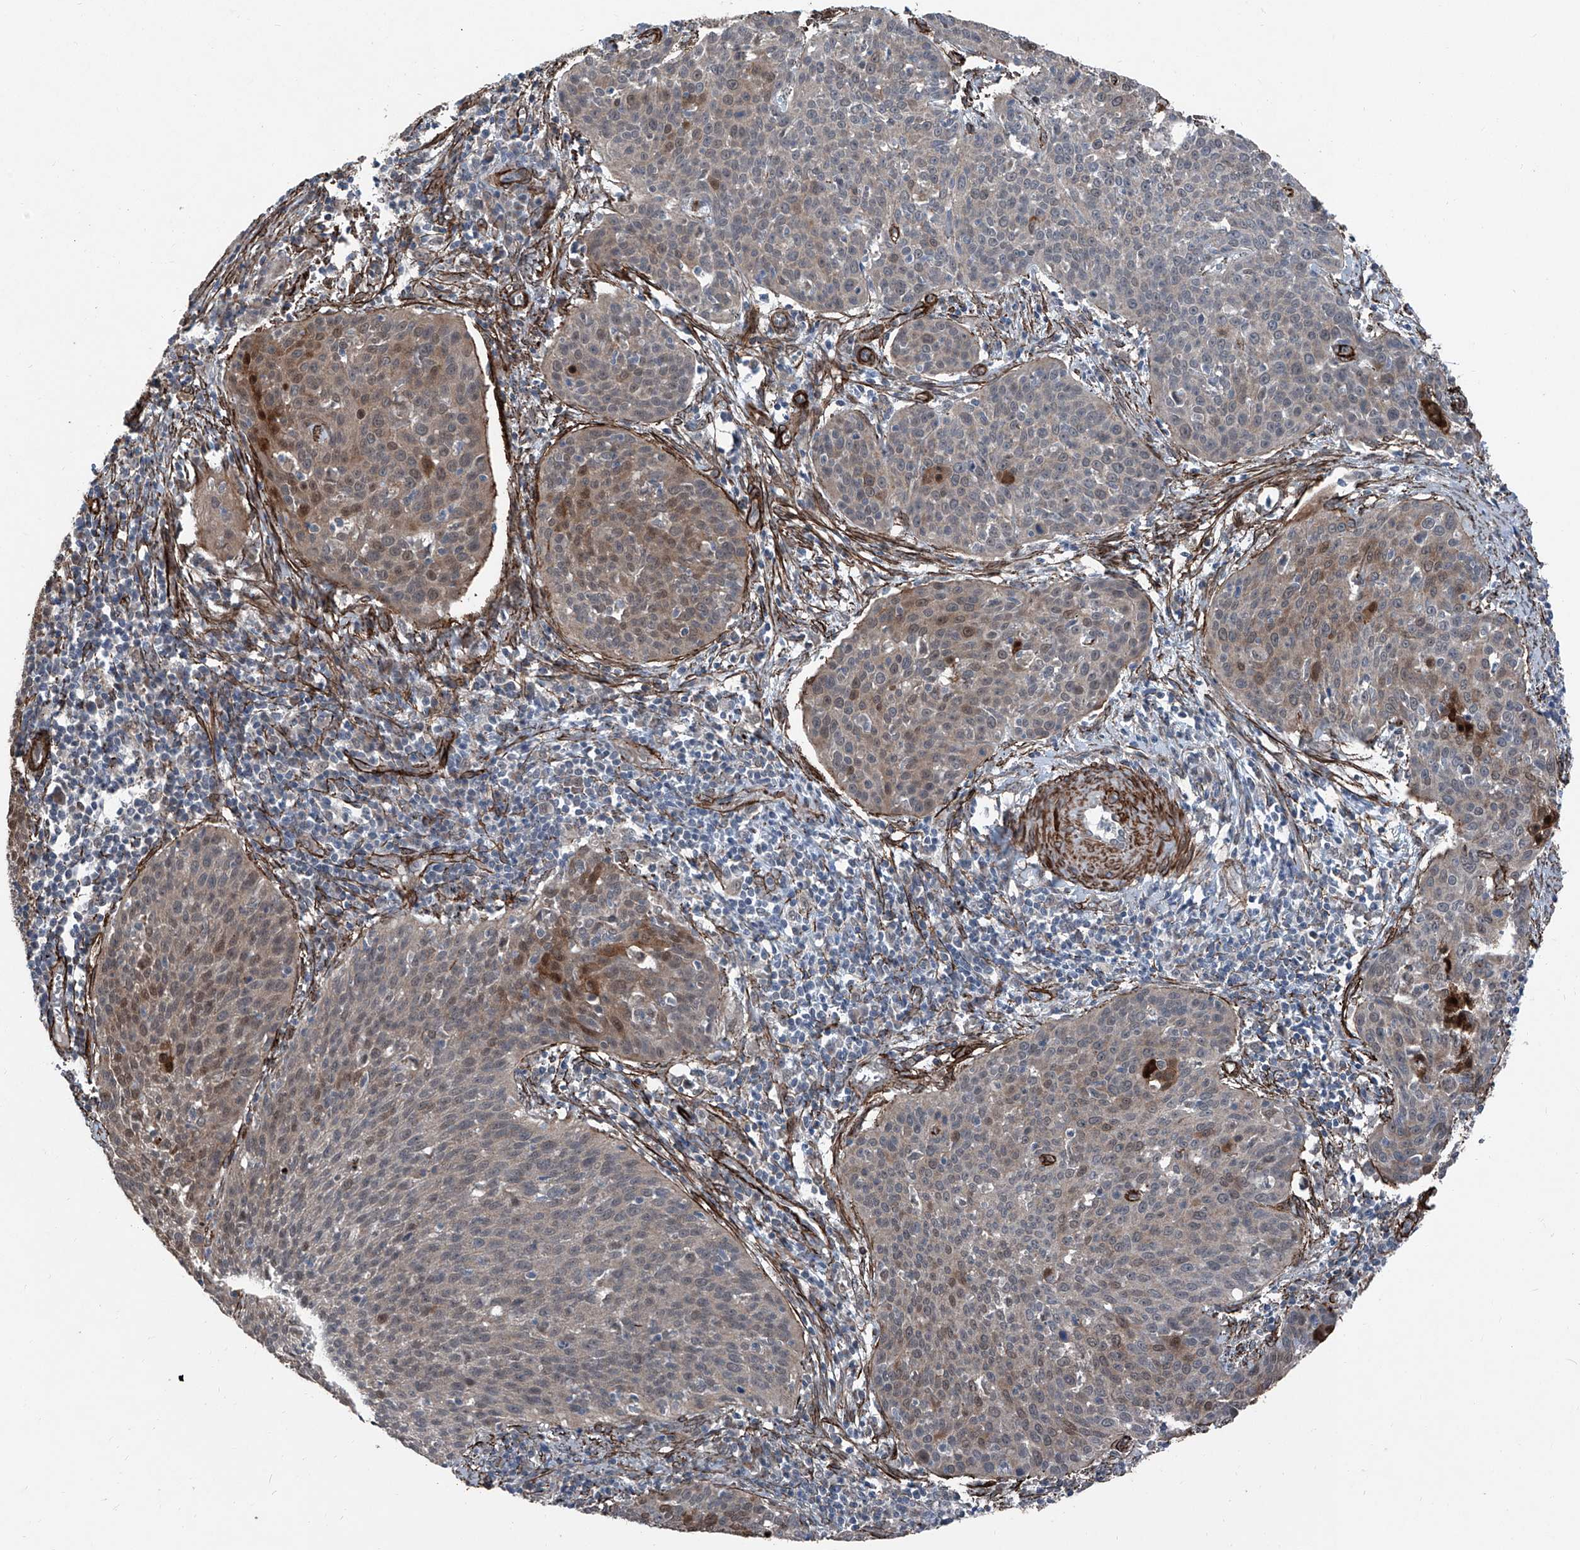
{"staining": {"intensity": "moderate", "quantity": "25%-75%", "location": "cytoplasmic/membranous,nuclear"}, "tissue": "cervical cancer", "cell_type": "Tumor cells", "image_type": "cancer", "snomed": [{"axis": "morphology", "description": "Squamous cell carcinoma, NOS"}, {"axis": "topography", "description": "Cervix"}], "caption": "Human cervical squamous cell carcinoma stained for a protein (brown) reveals moderate cytoplasmic/membranous and nuclear positive positivity in about 25%-75% of tumor cells.", "gene": "COA7", "patient": {"sex": "female", "age": 38}}